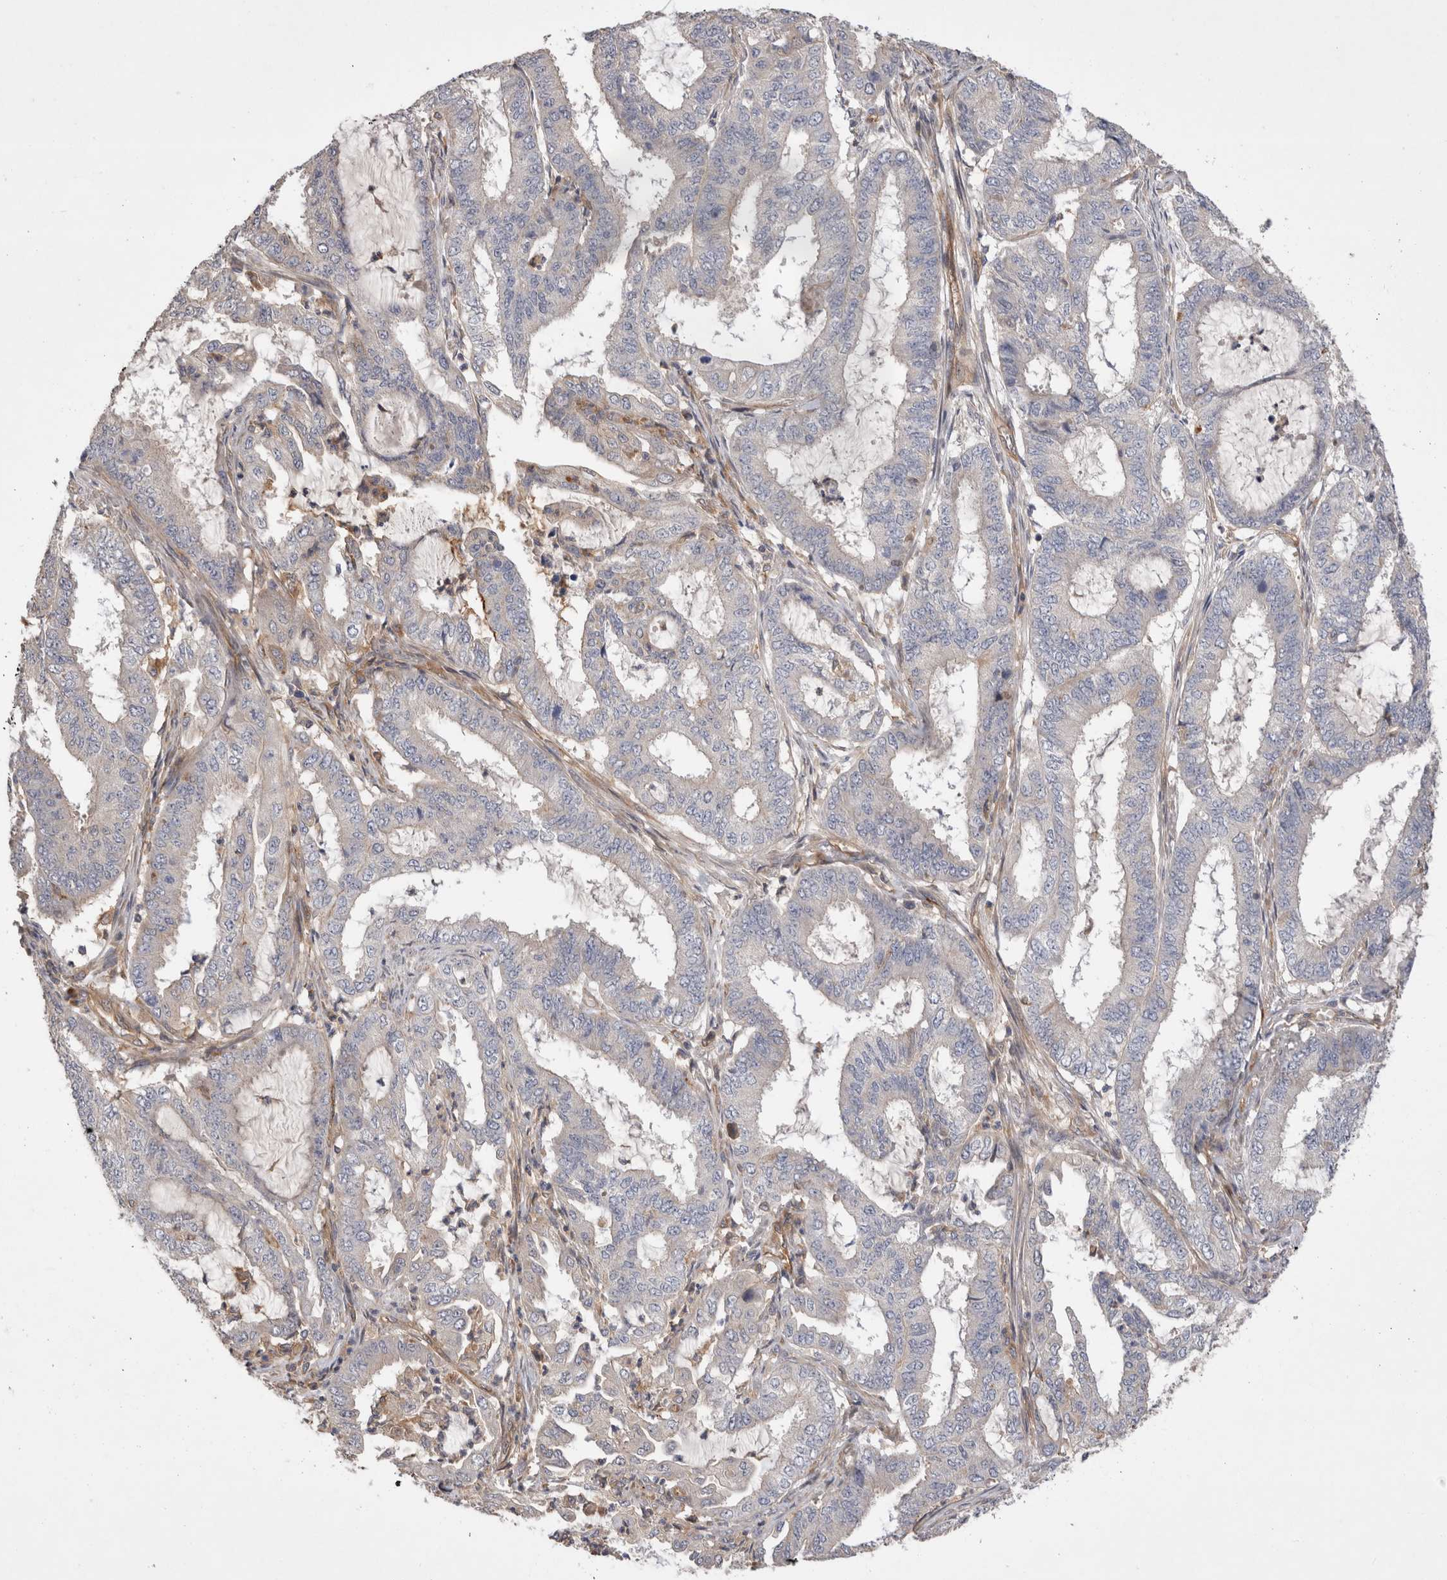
{"staining": {"intensity": "negative", "quantity": "none", "location": "none"}, "tissue": "endometrial cancer", "cell_type": "Tumor cells", "image_type": "cancer", "snomed": [{"axis": "morphology", "description": "Adenocarcinoma, NOS"}, {"axis": "topography", "description": "Endometrium"}], "caption": "Tumor cells show no significant protein positivity in endometrial cancer.", "gene": "BNIP2", "patient": {"sex": "female", "age": 51}}